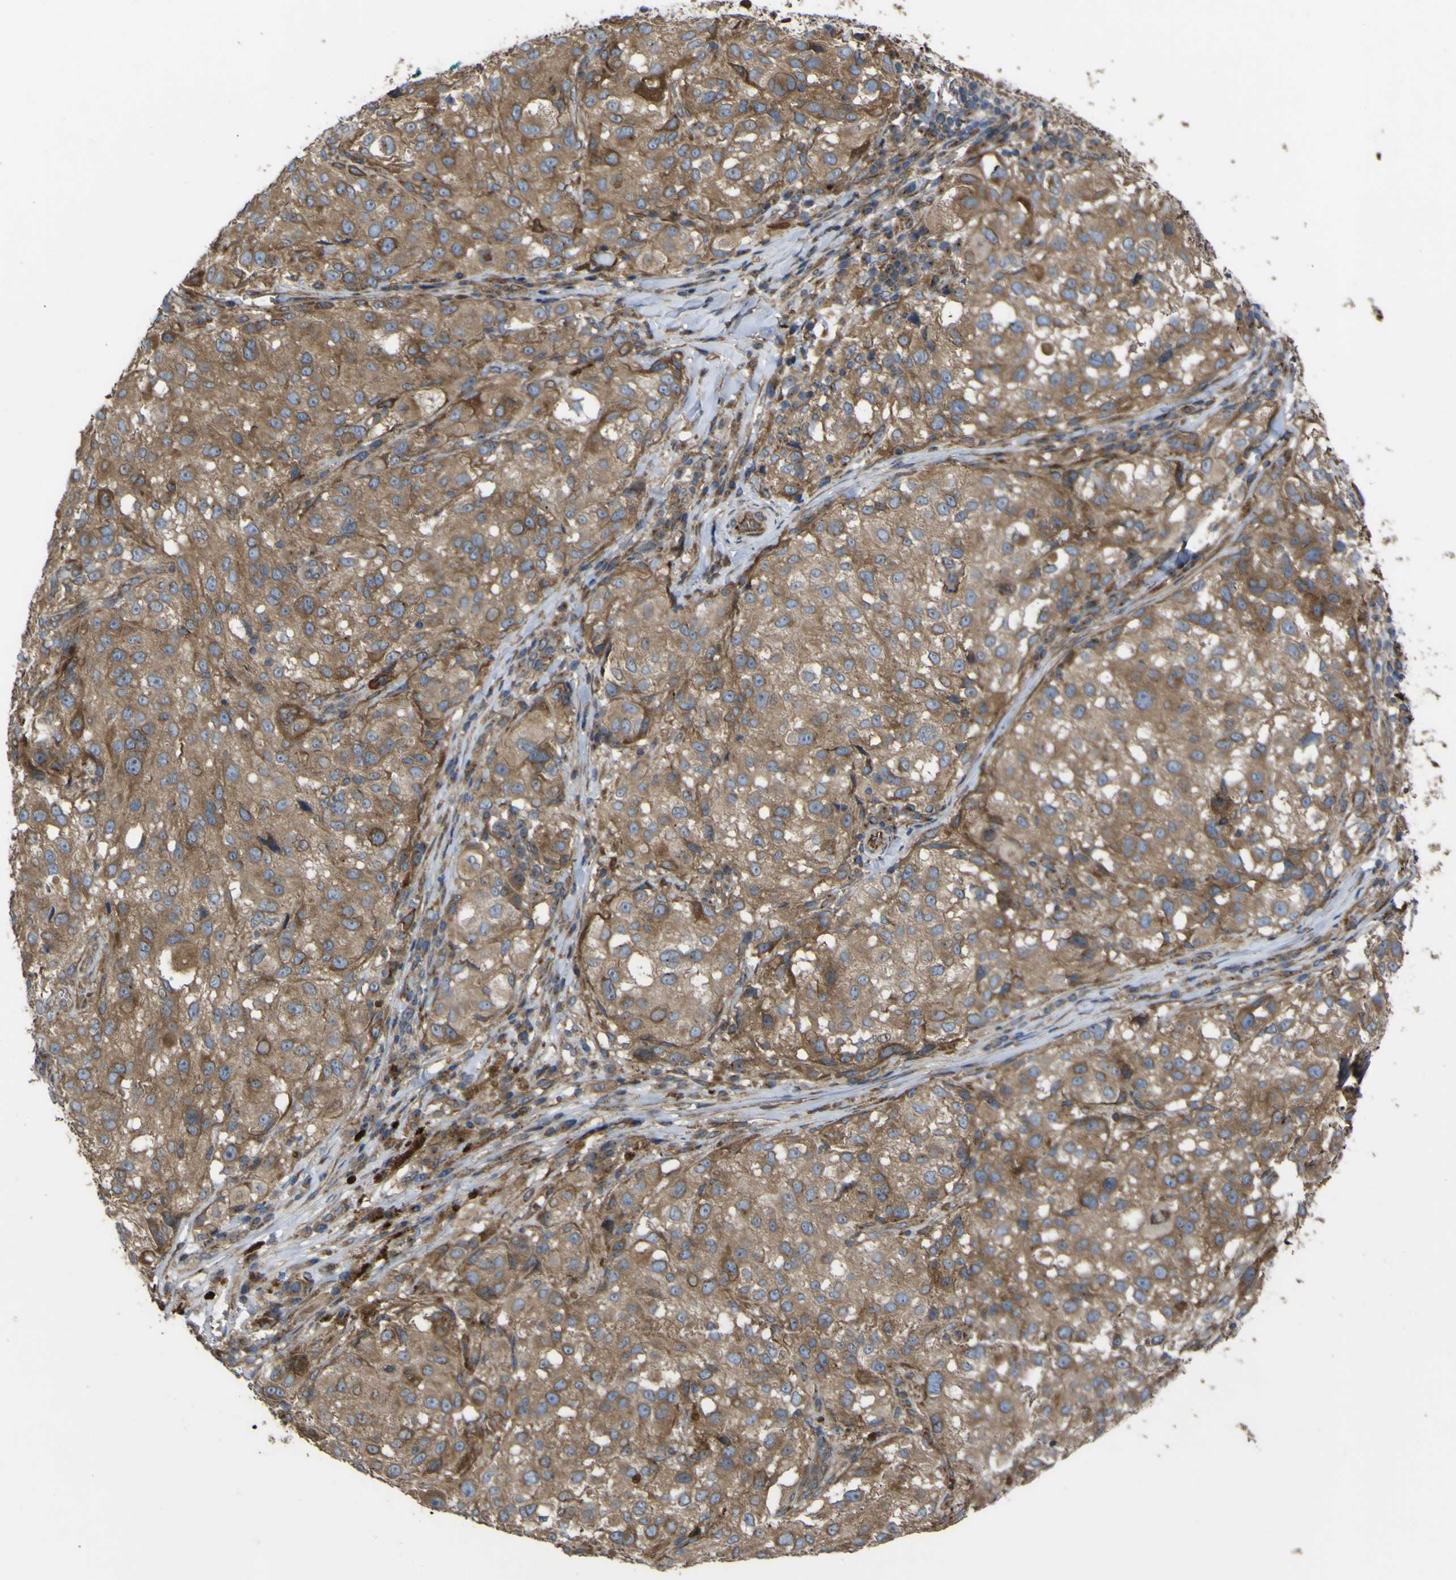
{"staining": {"intensity": "moderate", "quantity": ">75%", "location": "cytoplasmic/membranous"}, "tissue": "melanoma", "cell_type": "Tumor cells", "image_type": "cancer", "snomed": [{"axis": "morphology", "description": "Necrosis, NOS"}, {"axis": "morphology", "description": "Malignant melanoma, NOS"}, {"axis": "topography", "description": "Skin"}], "caption": "Malignant melanoma tissue displays moderate cytoplasmic/membranous positivity in about >75% of tumor cells, visualized by immunohistochemistry.", "gene": "FBXO30", "patient": {"sex": "female", "age": 87}}